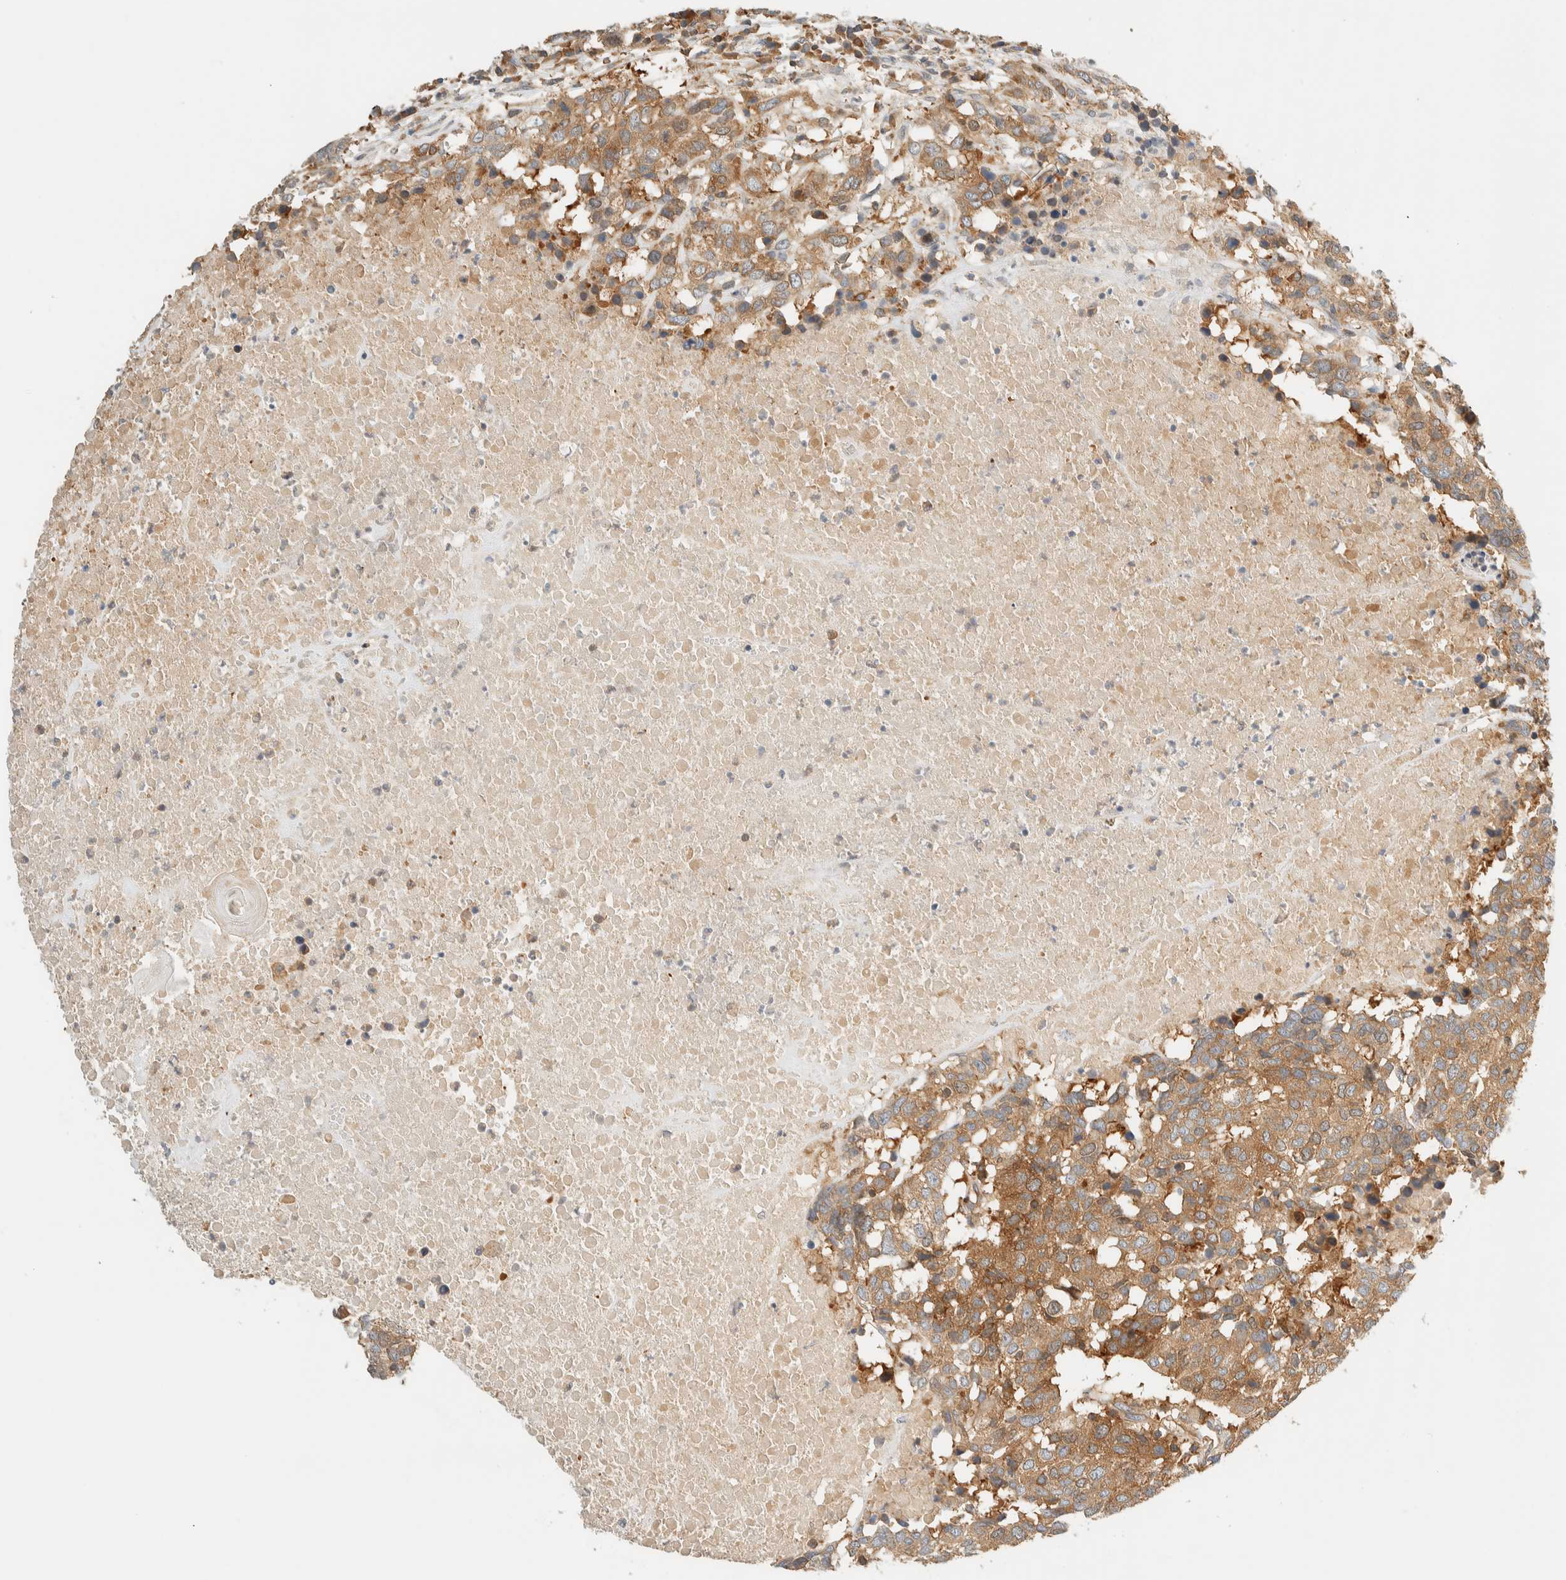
{"staining": {"intensity": "moderate", "quantity": ">75%", "location": "cytoplasmic/membranous"}, "tissue": "head and neck cancer", "cell_type": "Tumor cells", "image_type": "cancer", "snomed": [{"axis": "morphology", "description": "Squamous cell carcinoma, NOS"}, {"axis": "topography", "description": "Head-Neck"}], "caption": "Immunohistochemical staining of human head and neck cancer (squamous cell carcinoma) reveals medium levels of moderate cytoplasmic/membranous positivity in about >75% of tumor cells. The staining was performed using DAB to visualize the protein expression in brown, while the nuclei were stained in blue with hematoxylin (Magnification: 20x).", "gene": "ARFGEF1", "patient": {"sex": "male", "age": 66}}